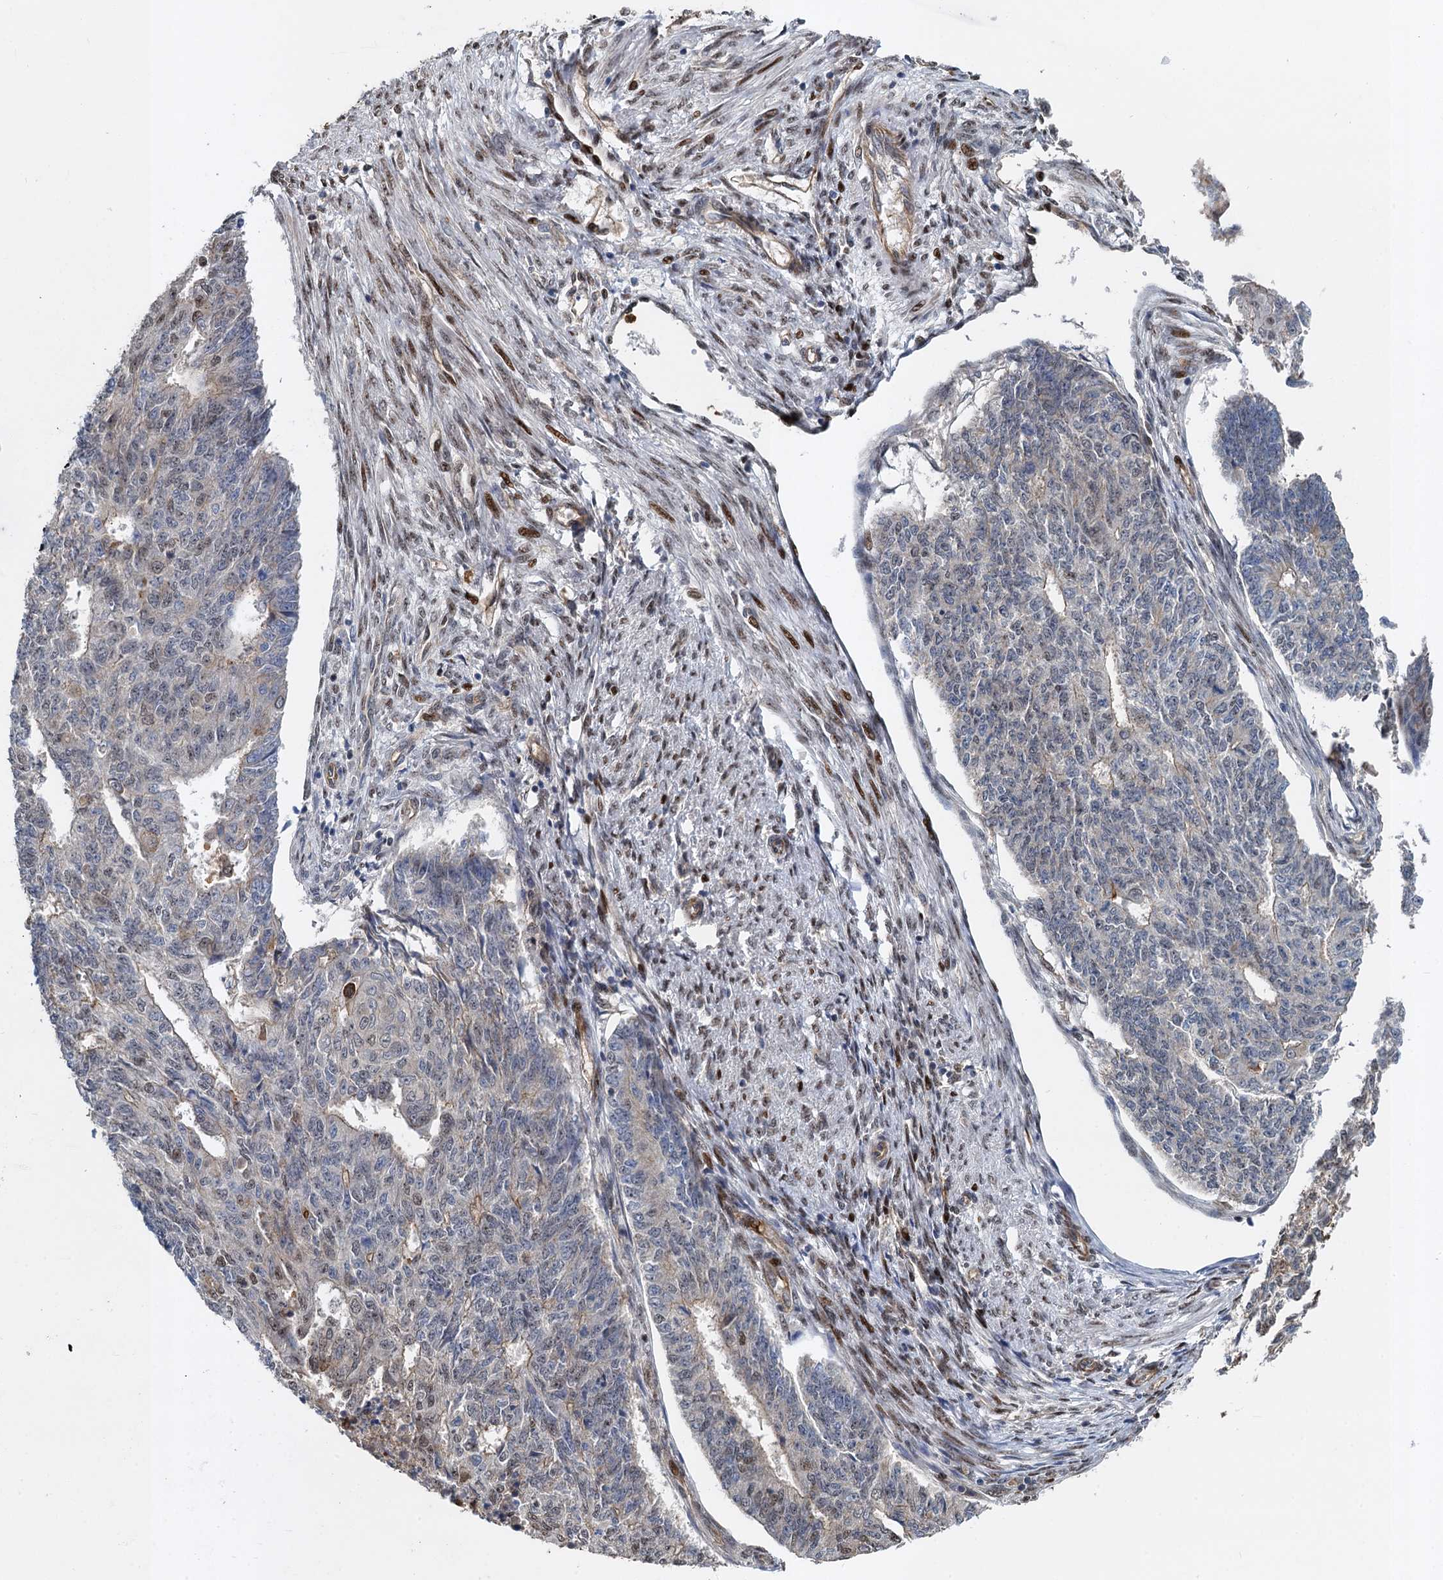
{"staining": {"intensity": "weak", "quantity": "<25%", "location": "cytoplasmic/membranous,nuclear"}, "tissue": "endometrial cancer", "cell_type": "Tumor cells", "image_type": "cancer", "snomed": [{"axis": "morphology", "description": "Adenocarcinoma, NOS"}, {"axis": "topography", "description": "Endometrium"}], "caption": "Immunohistochemical staining of human endometrial cancer (adenocarcinoma) reveals no significant positivity in tumor cells. (DAB (3,3'-diaminobenzidine) immunohistochemistry with hematoxylin counter stain).", "gene": "ANKRD49", "patient": {"sex": "female", "age": 32}}